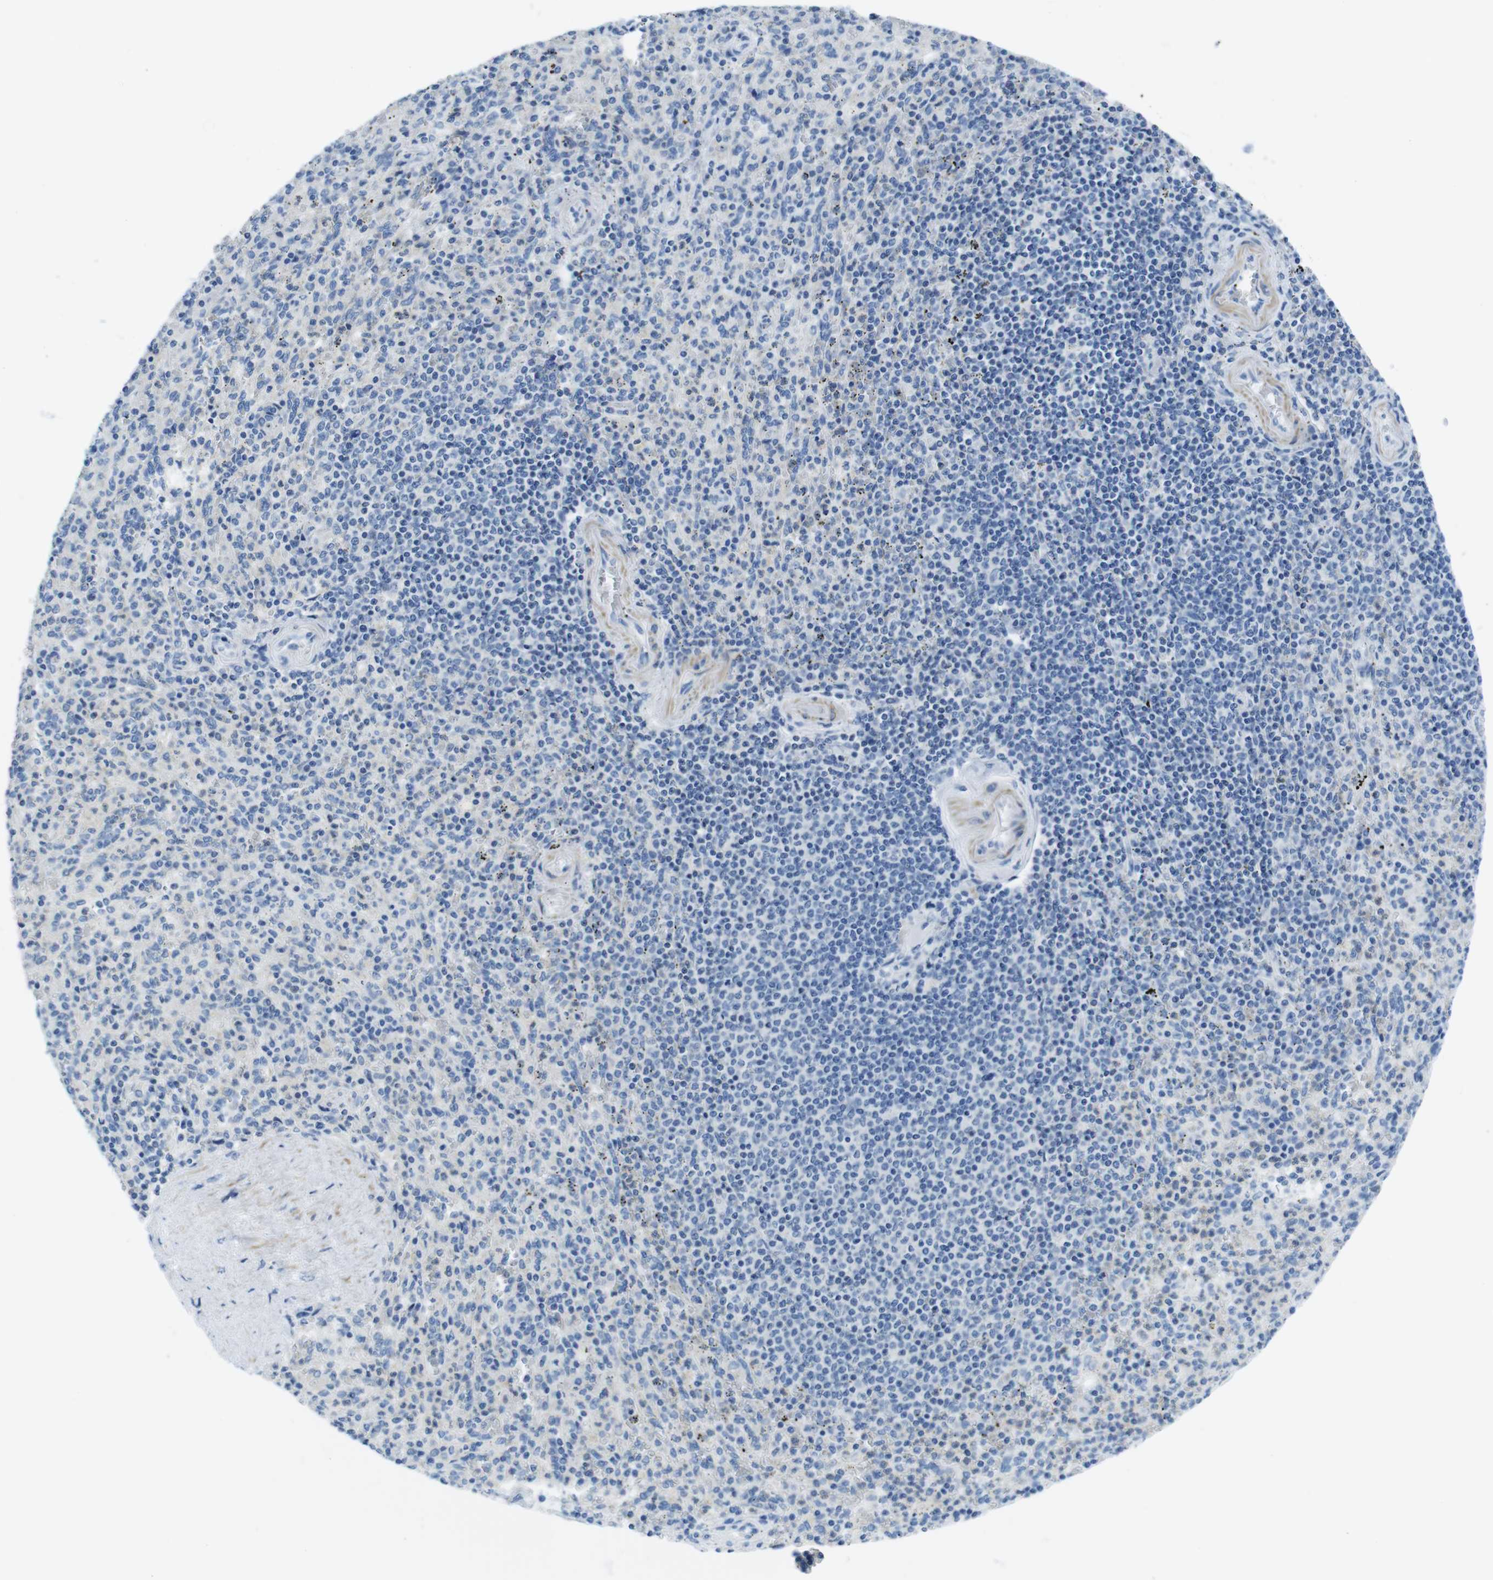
{"staining": {"intensity": "negative", "quantity": "none", "location": "none"}, "tissue": "spleen", "cell_type": "Cells in red pulp", "image_type": "normal", "snomed": [{"axis": "morphology", "description": "Normal tissue, NOS"}, {"axis": "topography", "description": "Spleen"}], "caption": "Human spleen stained for a protein using IHC shows no staining in cells in red pulp.", "gene": "ASIC5", "patient": {"sex": "male", "age": 36}}